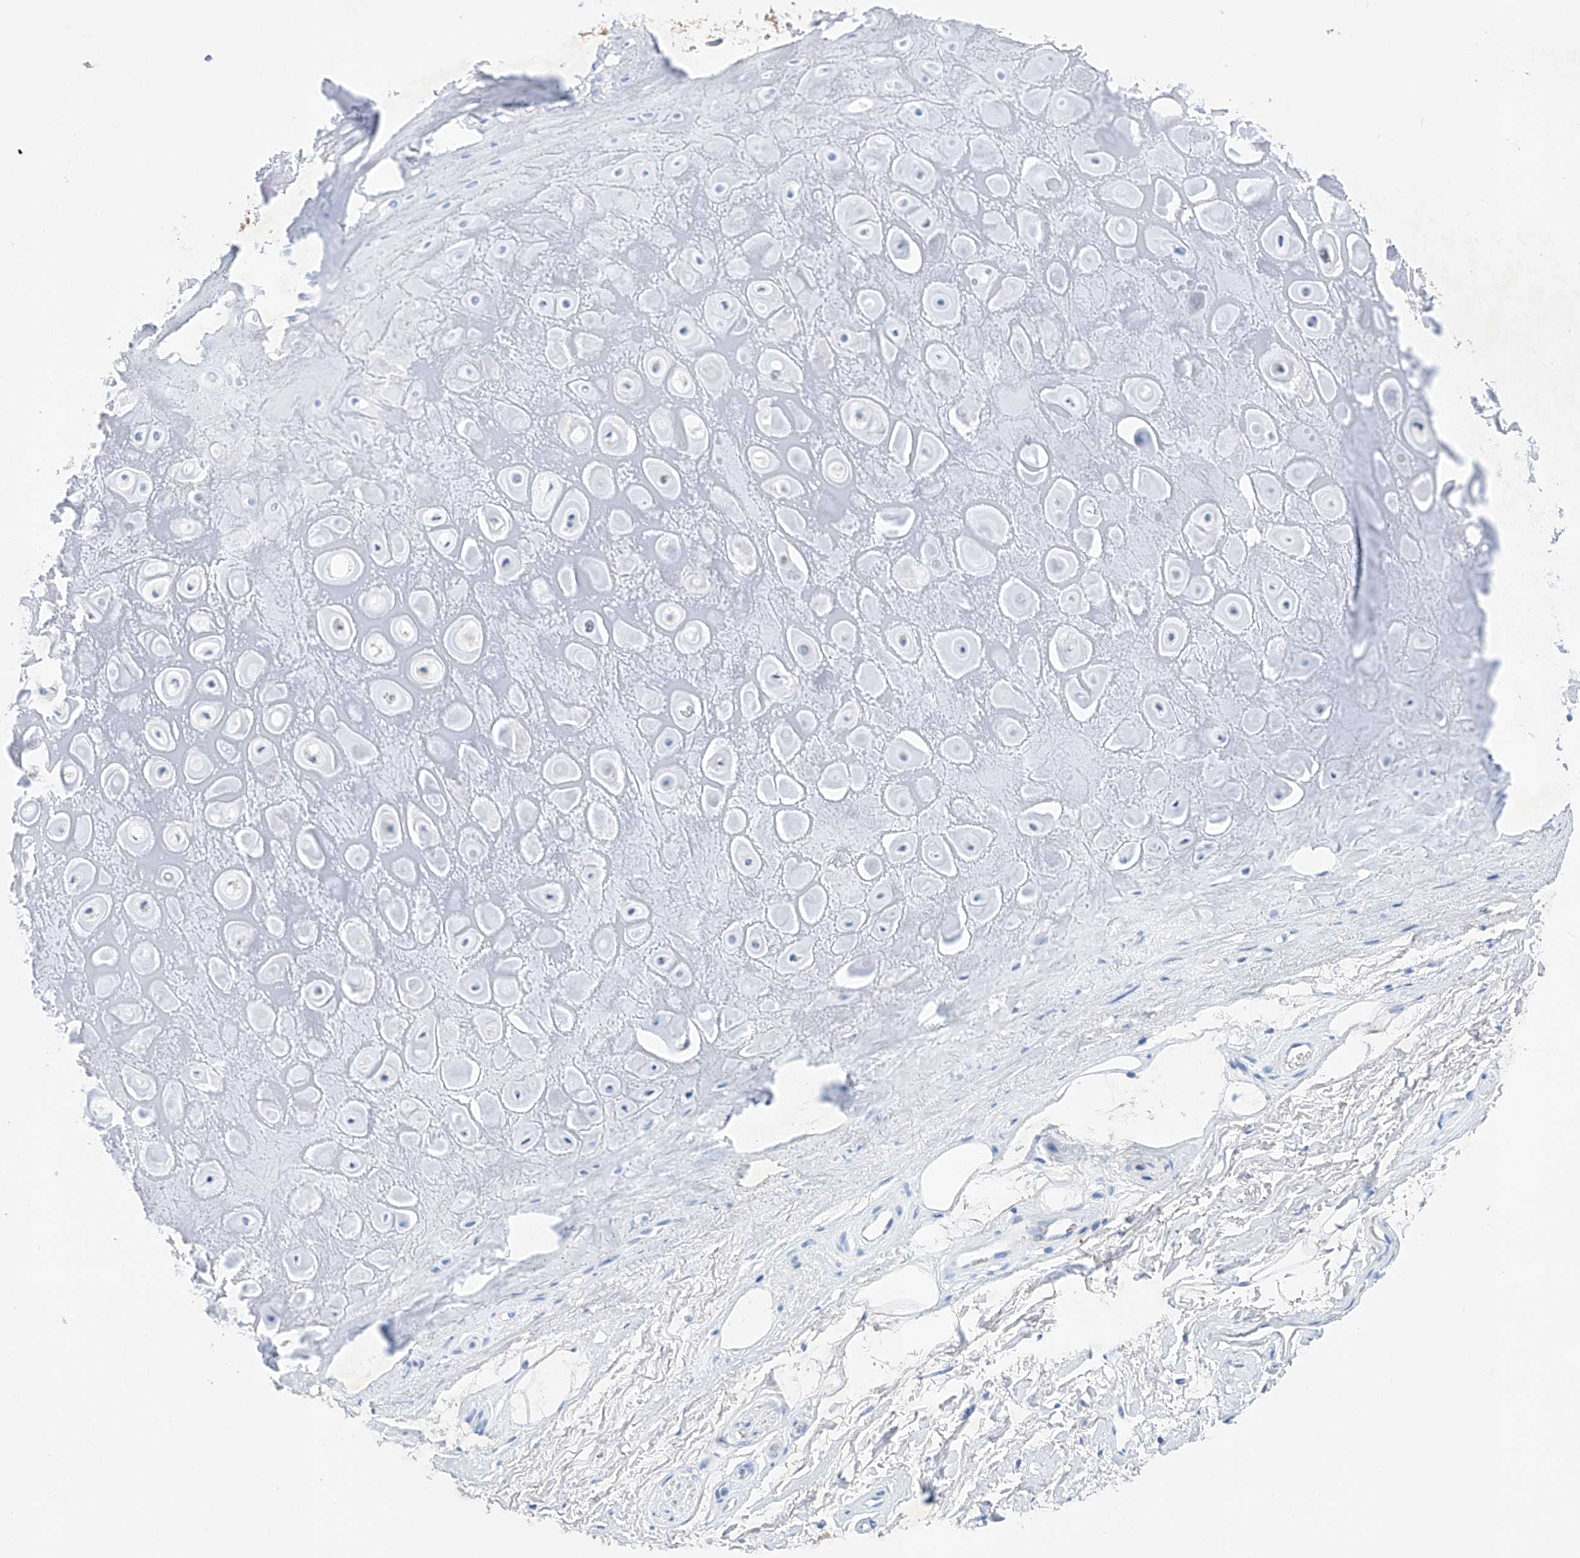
{"staining": {"intensity": "negative", "quantity": "none", "location": "none"}, "tissue": "adipose tissue", "cell_type": "Adipocytes", "image_type": "normal", "snomed": [{"axis": "morphology", "description": "Normal tissue, NOS"}, {"axis": "morphology", "description": "Basal cell carcinoma"}, {"axis": "topography", "description": "Skin"}], "caption": "This is an immunohistochemistry (IHC) histopathology image of unremarkable human adipose tissue. There is no positivity in adipocytes.", "gene": "LURAP1", "patient": {"sex": "female", "age": 89}}